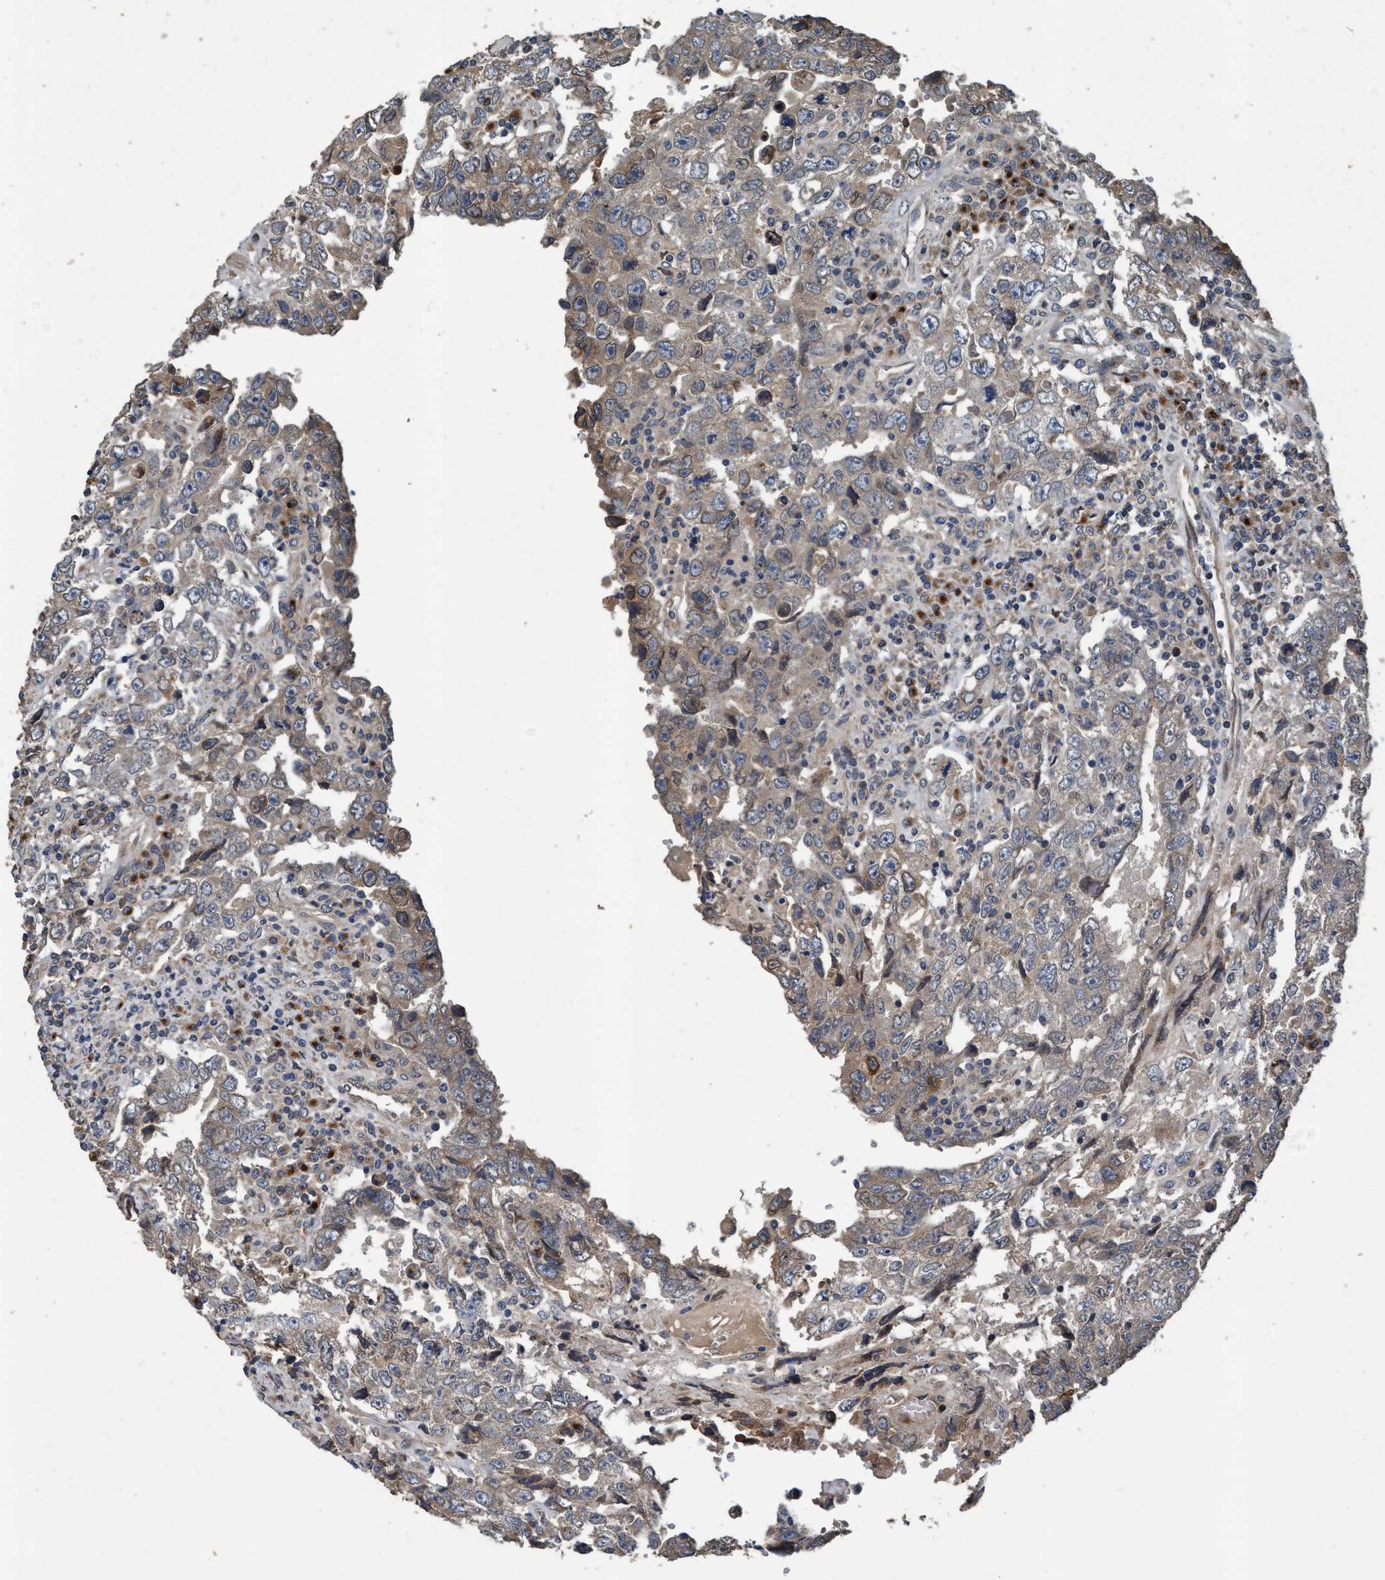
{"staining": {"intensity": "weak", "quantity": "<25%", "location": "cytoplasmic/membranous"}, "tissue": "testis cancer", "cell_type": "Tumor cells", "image_type": "cancer", "snomed": [{"axis": "morphology", "description": "Carcinoma, Embryonal, NOS"}, {"axis": "topography", "description": "Testis"}], "caption": "Immunohistochemical staining of testis cancer displays no significant staining in tumor cells.", "gene": "MACC1", "patient": {"sex": "male", "age": 26}}